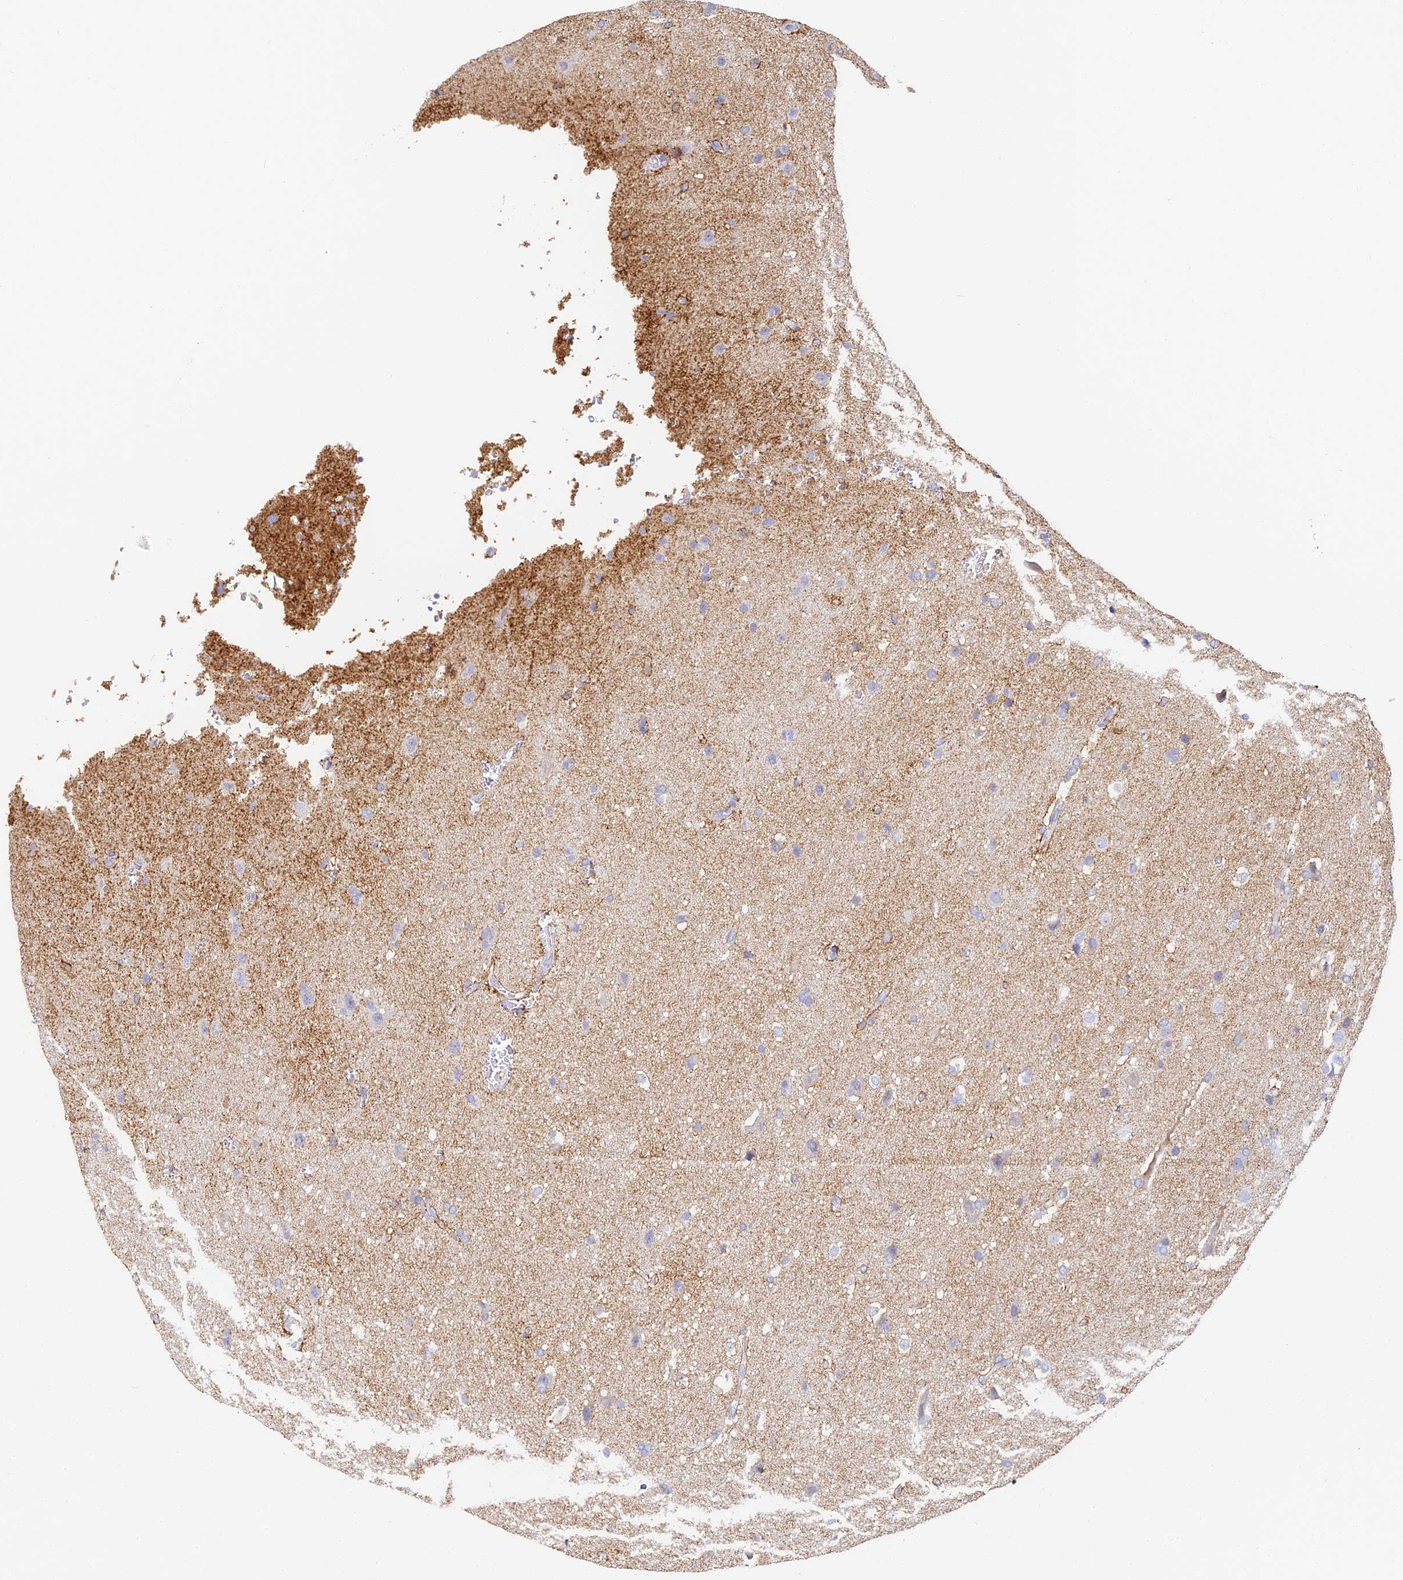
{"staining": {"intensity": "negative", "quantity": "none", "location": "none"}, "tissue": "glioma", "cell_type": "Tumor cells", "image_type": "cancer", "snomed": [{"axis": "morphology", "description": "Glioma, malignant, Low grade"}, {"axis": "topography", "description": "Brain"}], "caption": "DAB (3,3'-diaminobenzidine) immunohistochemical staining of low-grade glioma (malignant) displays no significant positivity in tumor cells.", "gene": "GJA1", "patient": {"sex": "female", "age": 37}}